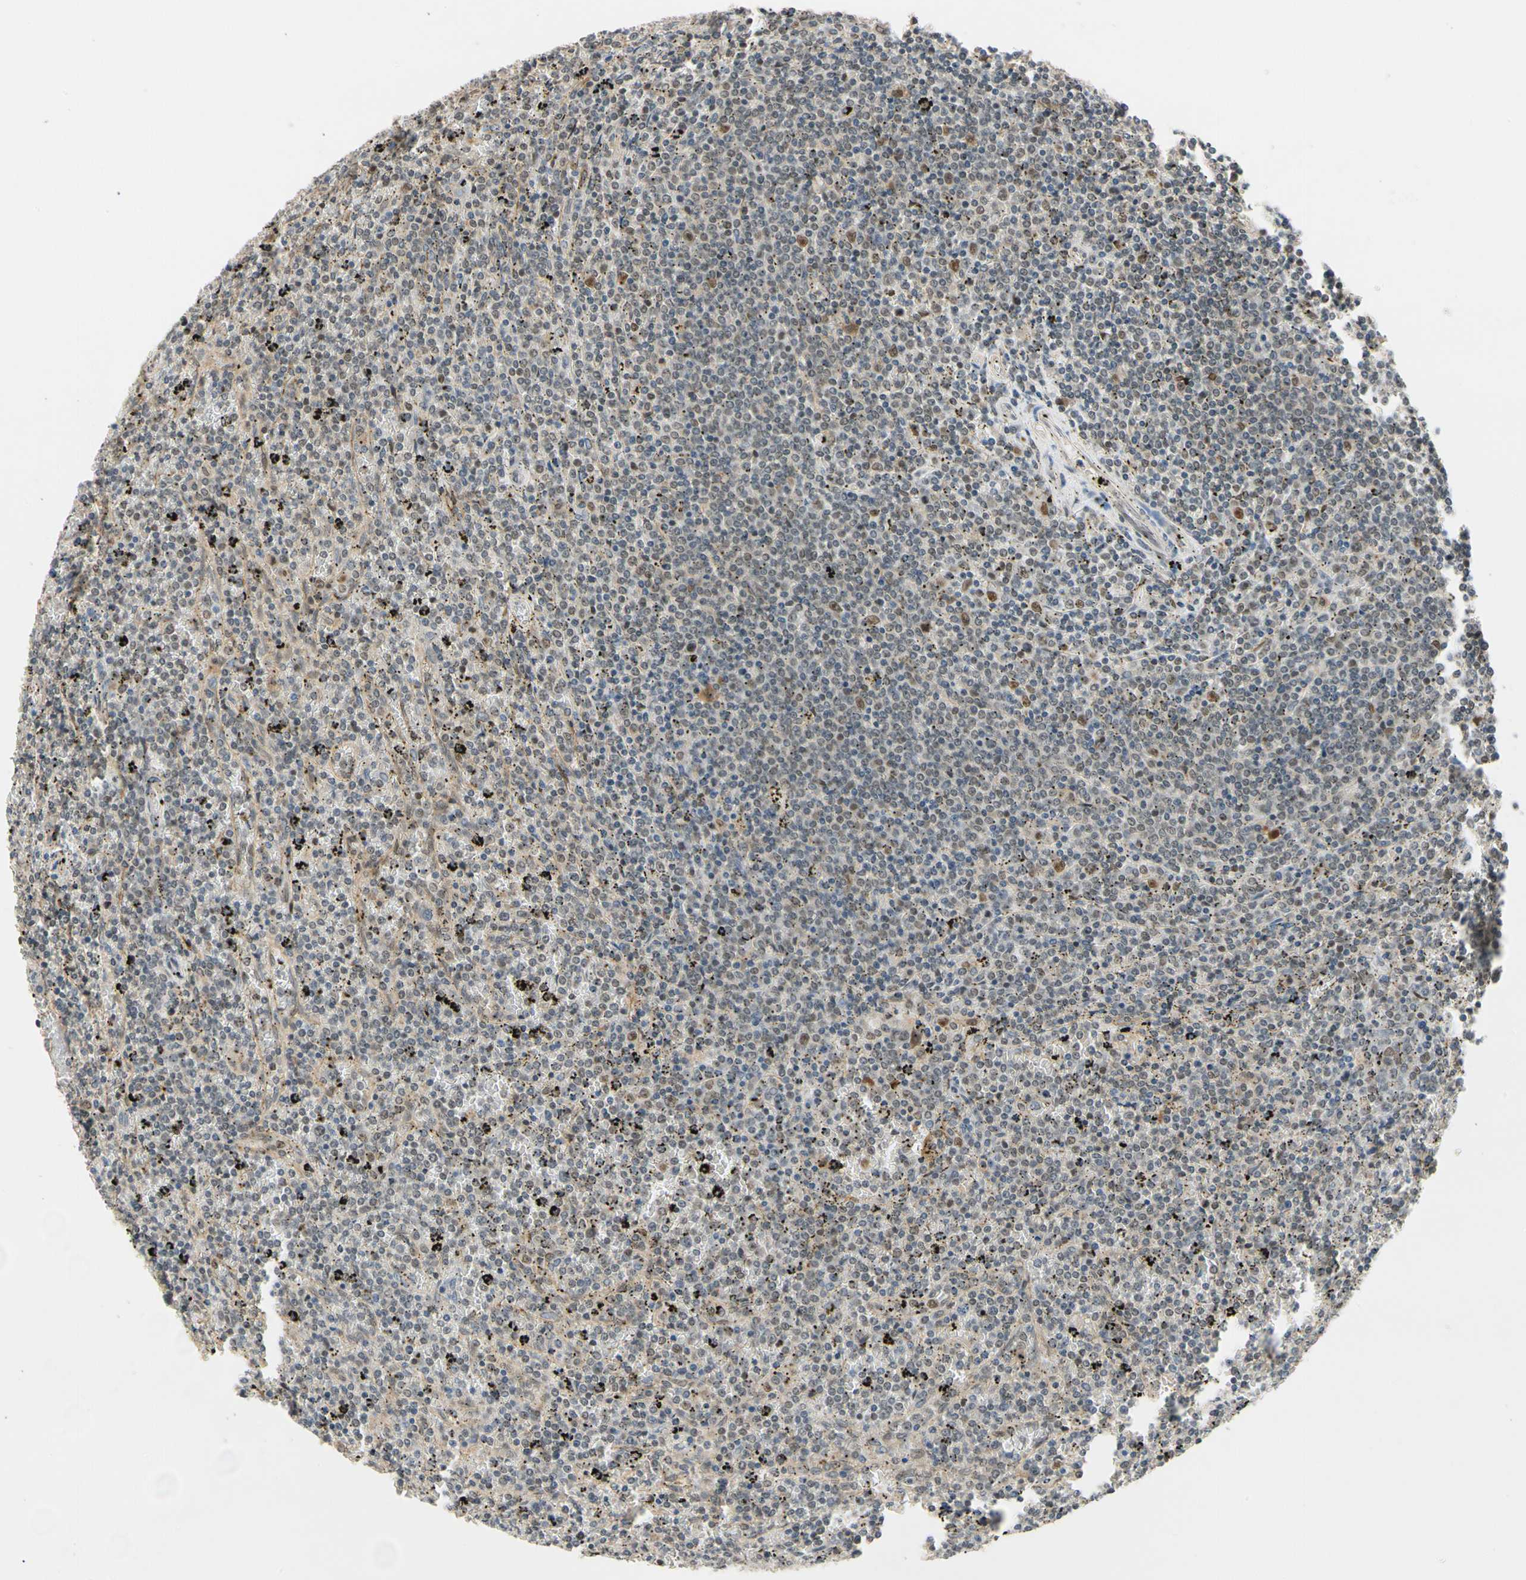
{"staining": {"intensity": "weak", "quantity": "<25%", "location": "nuclear"}, "tissue": "lymphoma", "cell_type": "Tumor cells", "image_type": "cancer", "snomed": [{"axis": "morphology", "description": "Malignant lymphoma, non-Hodgkin's type, Low grade"}, {"axis": "topography", "description": "Spleen"}], "caption": "A high-resolution histopathology image shows immunohistochemistry staining of lymphoma, which shows no significant staining in tumor cells.", "gene": "RIOX2", "patient": {"sex": "female", "age": 77}}